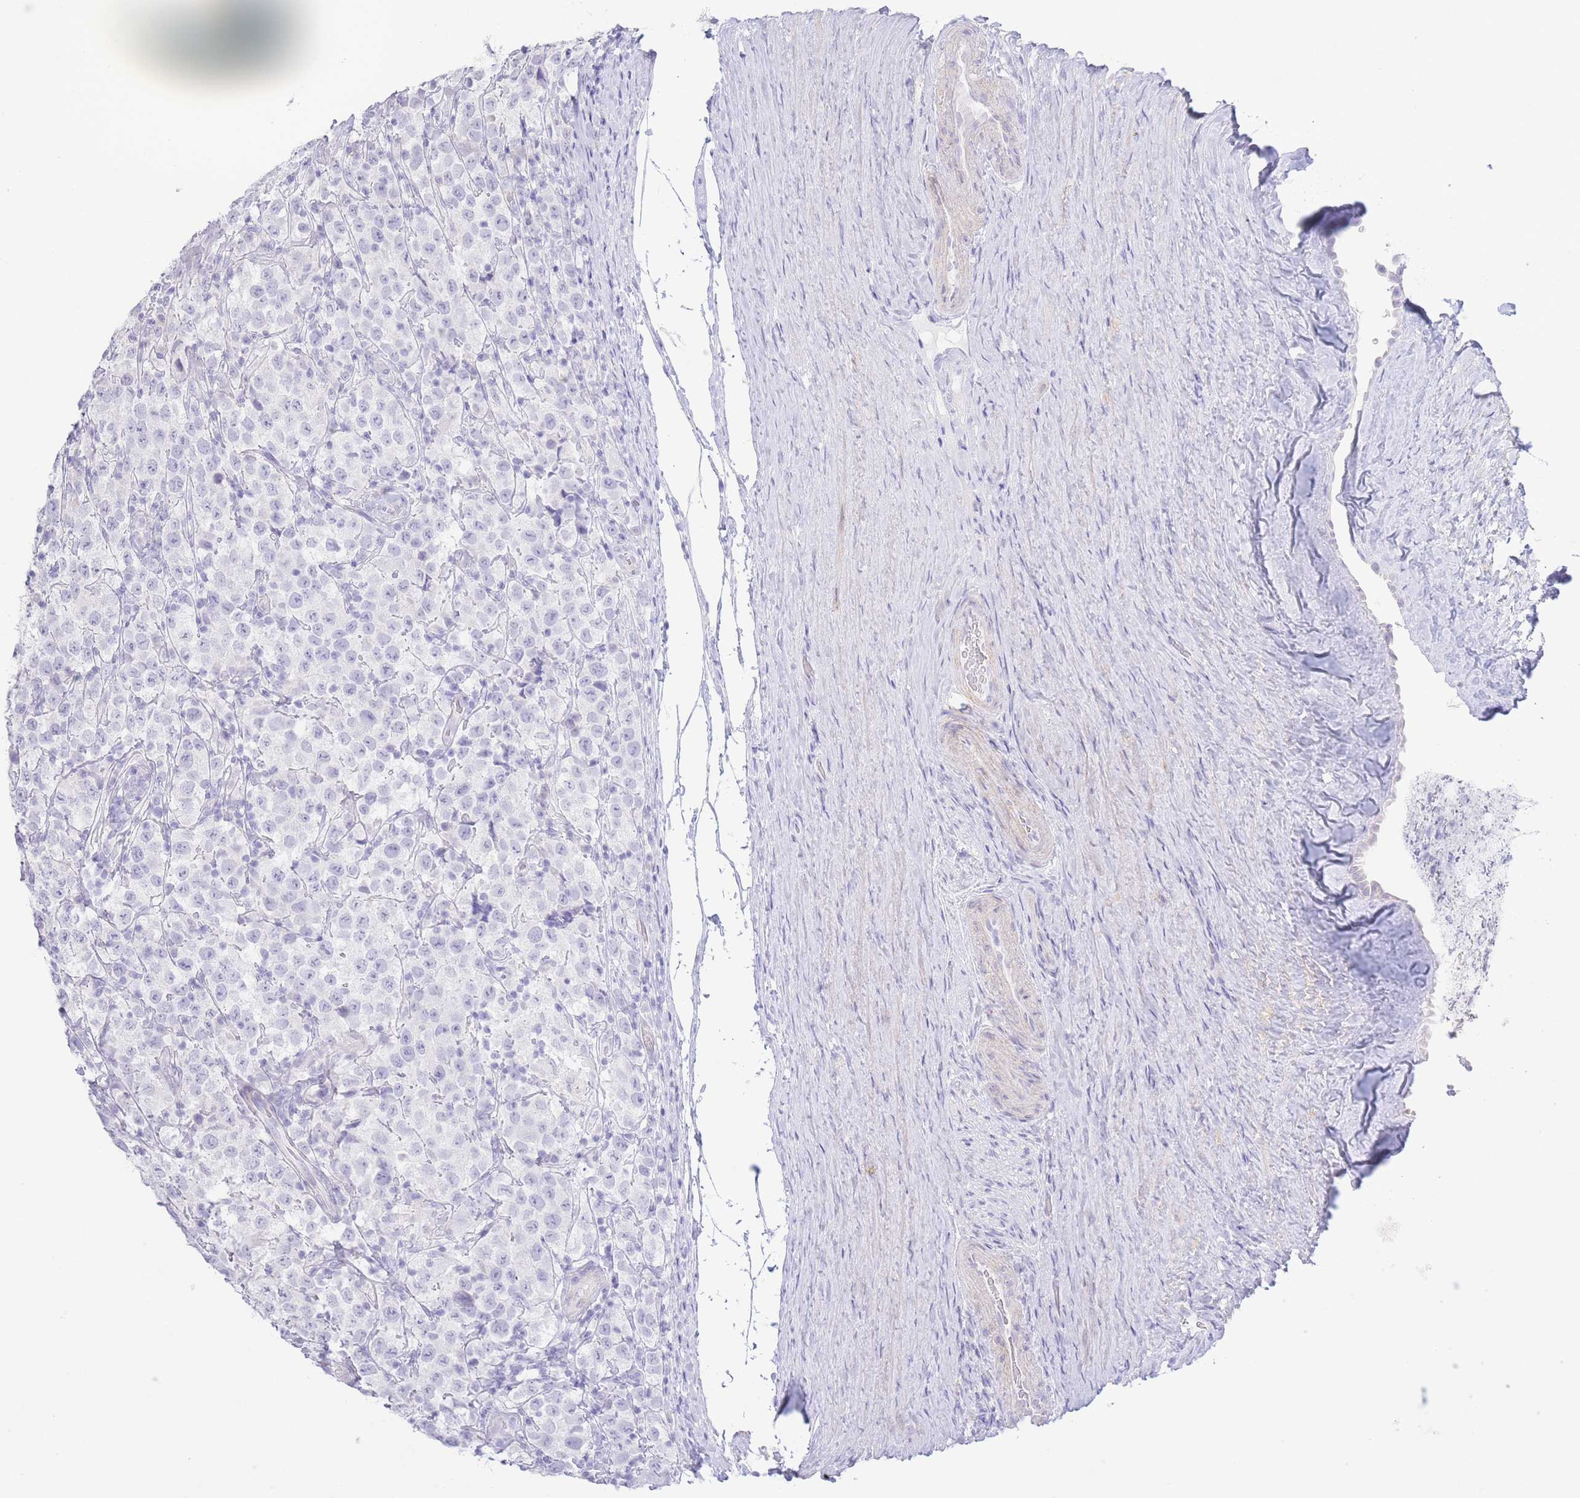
{"staining": {"intensity": "negative", "quantity": "none", "location": "none"}, "tissue": "testis cancer", "cell_type": "Tumor cells", "image_type": "cancer", "snomed": [{"axis": "morphology", "description": "Seminoma, NOS"}, {"axis": "morphology", "description": "Carcinoma, Embryonal, NOS"}, {"axis": "topography", "description": "Testis"}], "caption": "Immunohistochemical staining of testis seminoma demonstrates no significant expression in tumor cells. (DAB (3,3'-diaminobenzidine) immunohistochemistry, high magnification).", "gene": "PKLR", "patient": {"sex": "male", "age": 41}}